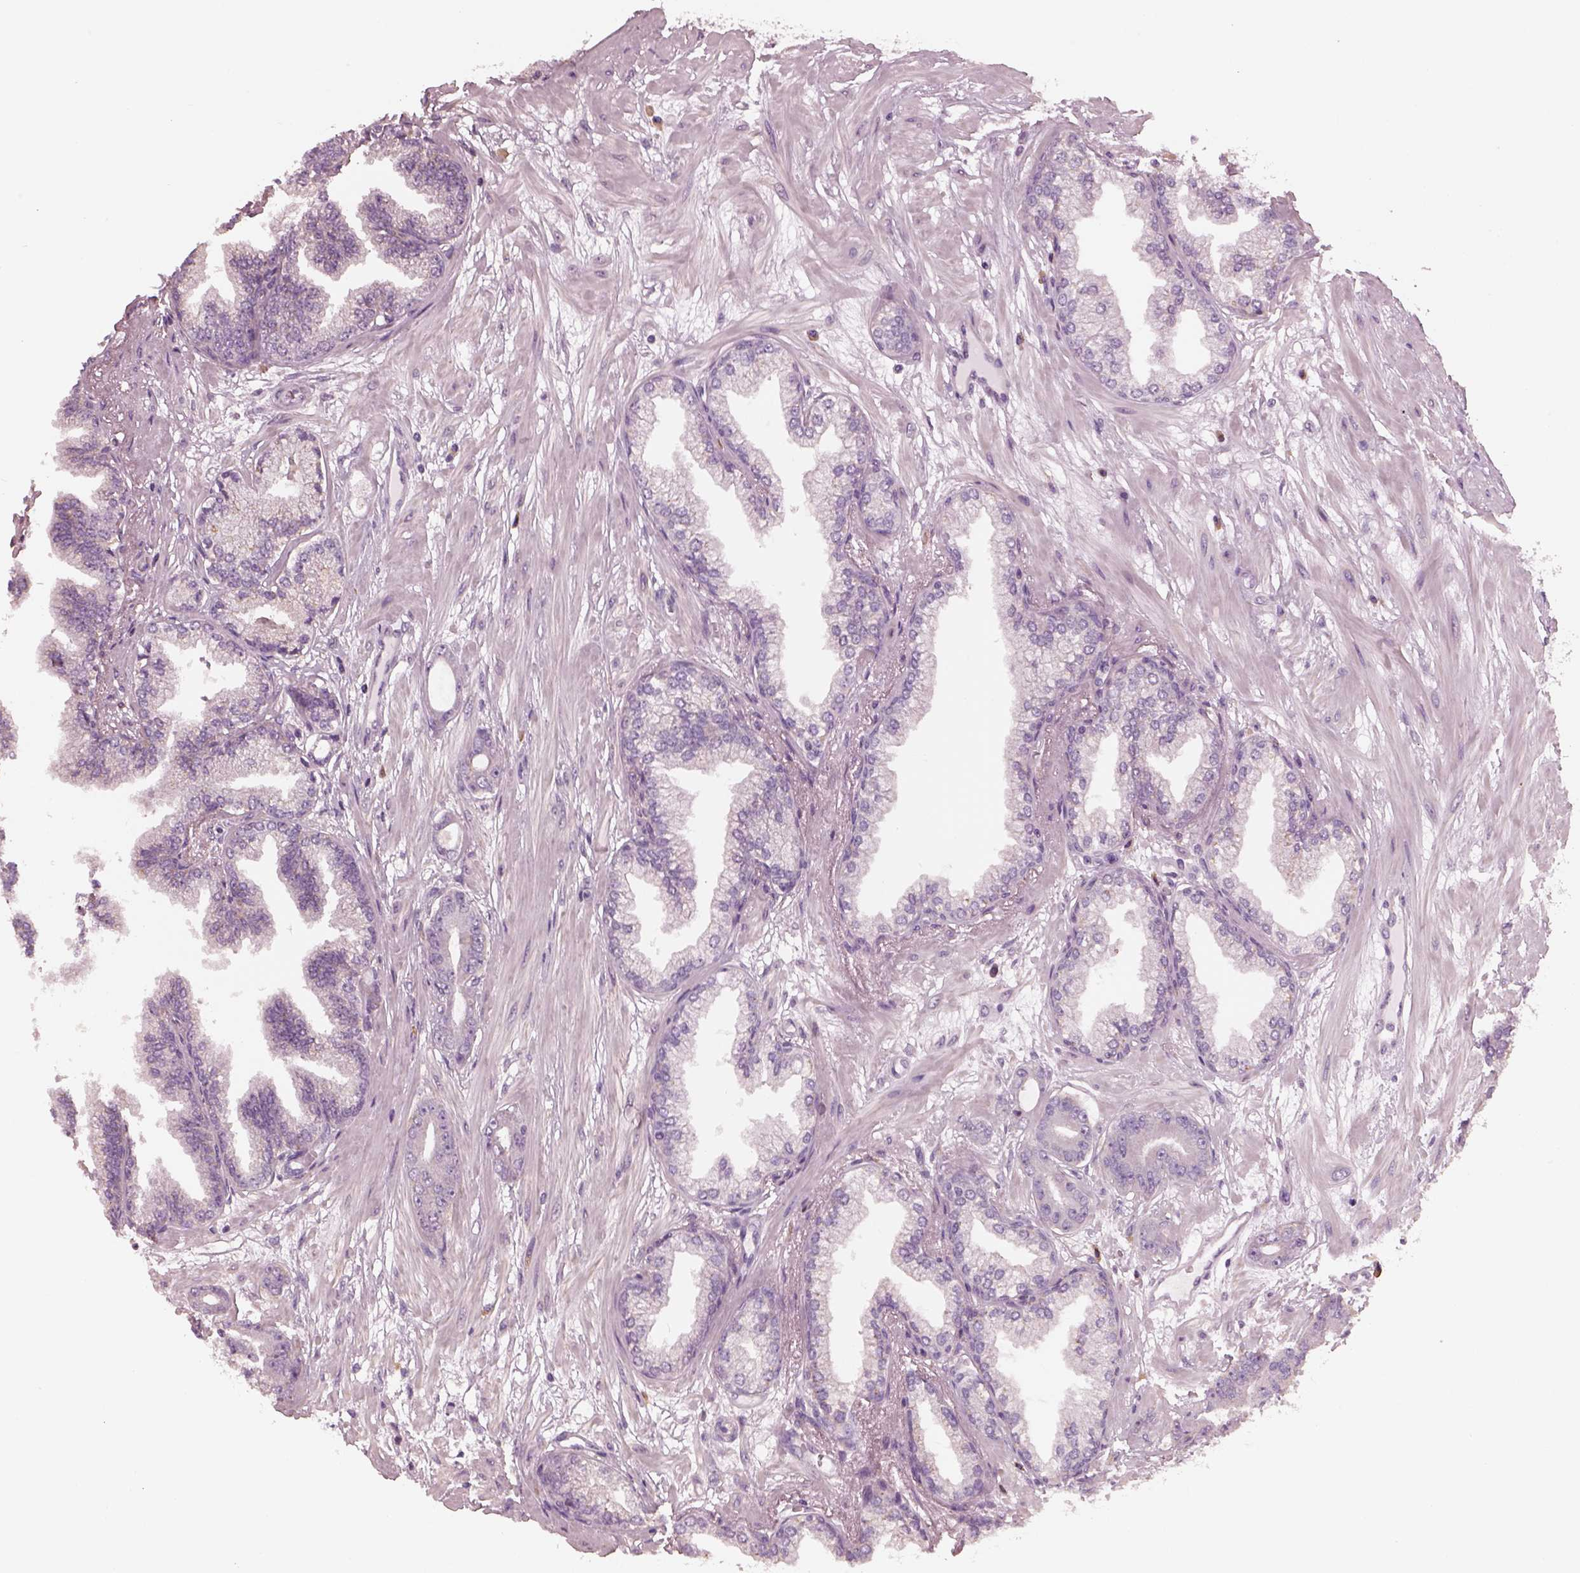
{"staining": {"intensity": "negative", "quantity": "none", "location": "none"}, "tissue": "prostate cancer", "cell_type": "Tumor cells", "image_type": "cancer", "snomed": [{"axis": "morphology", "description": "Adenocarcinoma, Low grade"}, {"axis": "topography", "description": "Prostate"}], "caption": "Image shows no significant protein positivity in tumor cells of prostate cancer (adenocarcinoma (low-grade)).", "gene": "SRI", "patient": {"sex": "male", "age": 64}}